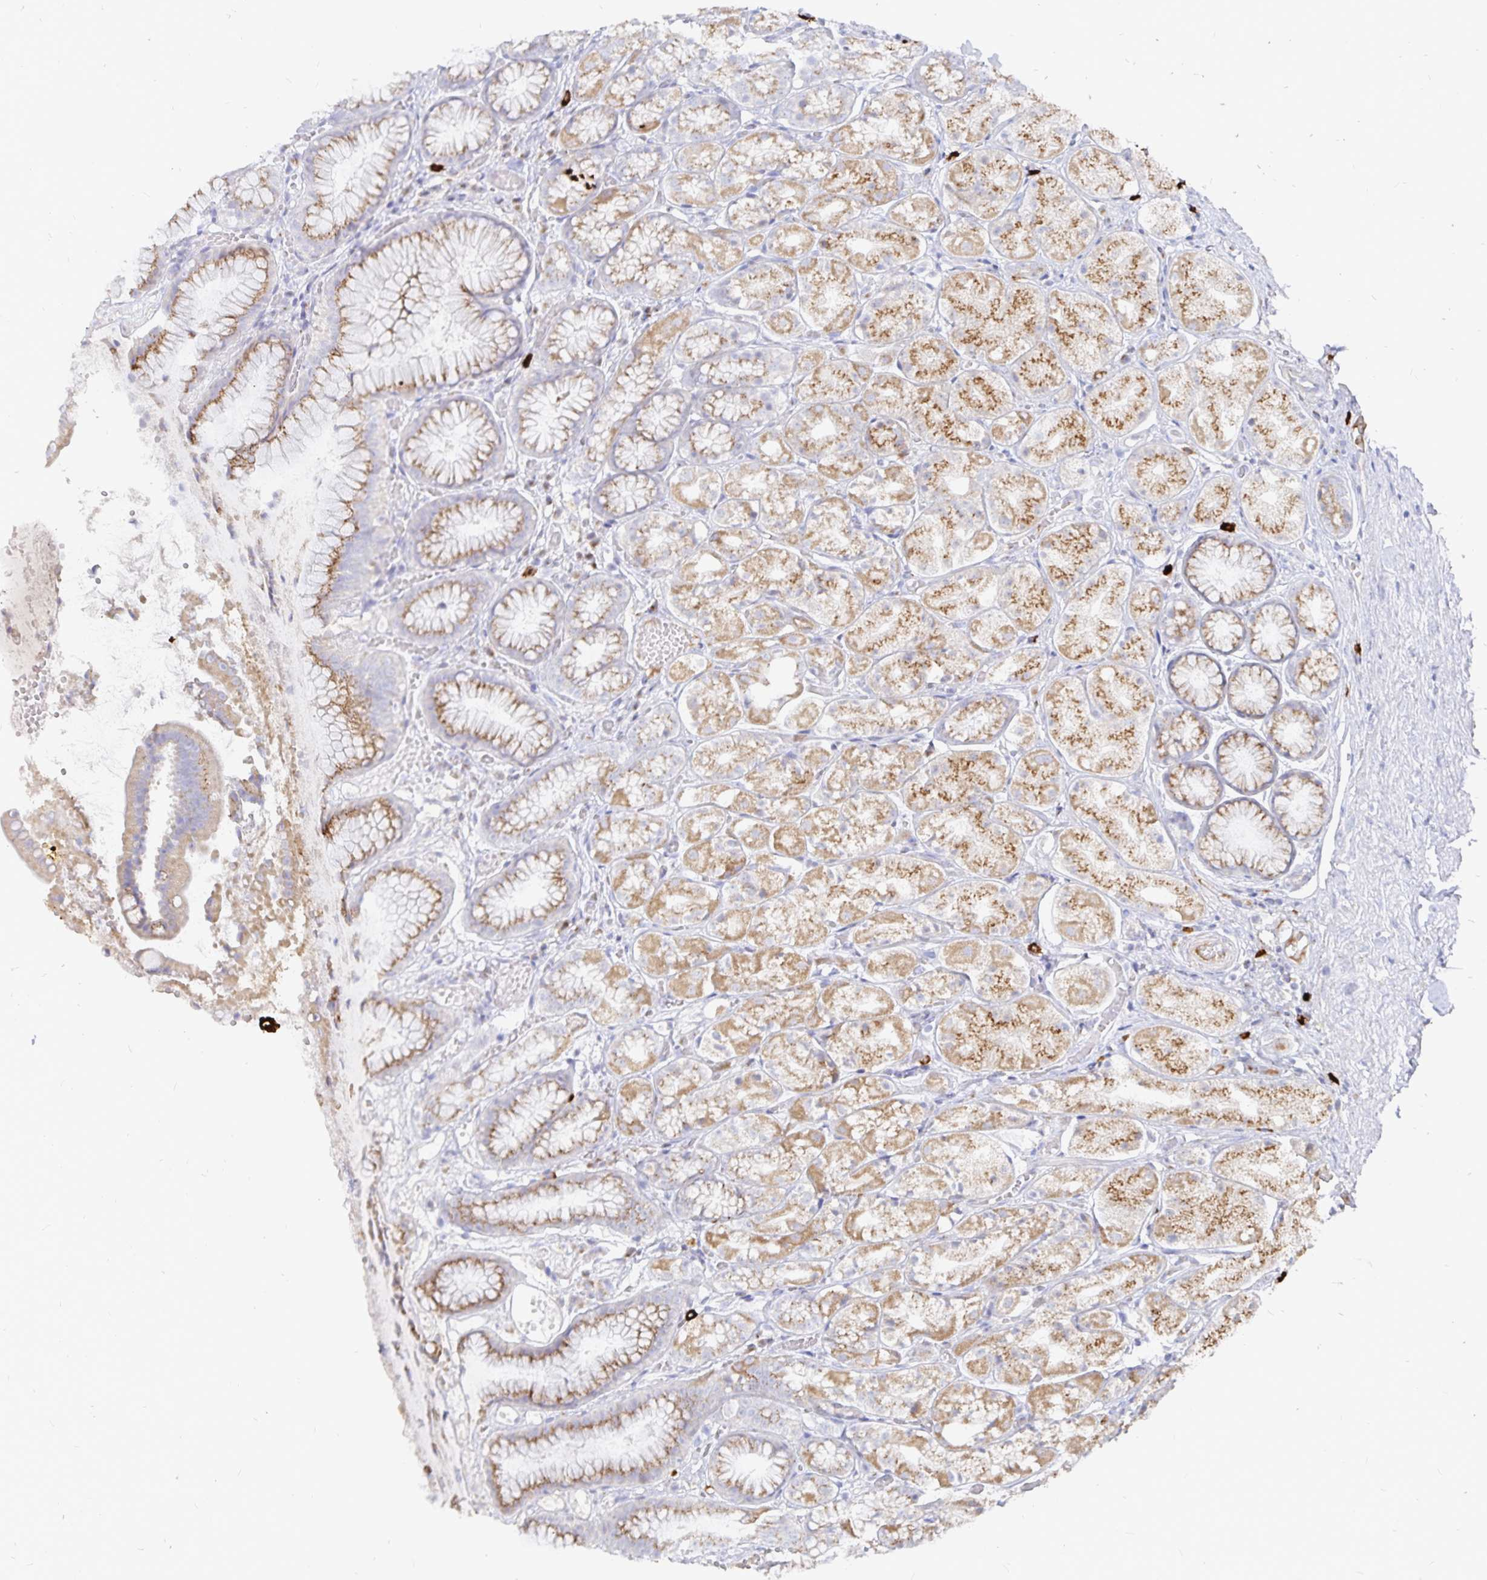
{"staining": {"intensity": "moderate", "quantity": ">75%", "location": "cytoplasmic/membranous"}, "tissue": "stomach", "cell_type": "Glandular cells", "image_type": "normal", "snomed": [{"axis": "morphology", "description": "Normal tissue, NOS"}, {"axis": "topography", "description": "Stomach"}], "caption": "A brown stain highlights moderate cytoplasmic/membranous staining of a protein in glandular cells of unremarkable stomach.", "gene": "PKHD1", "patient": {"sex": "male", "age": 70}}